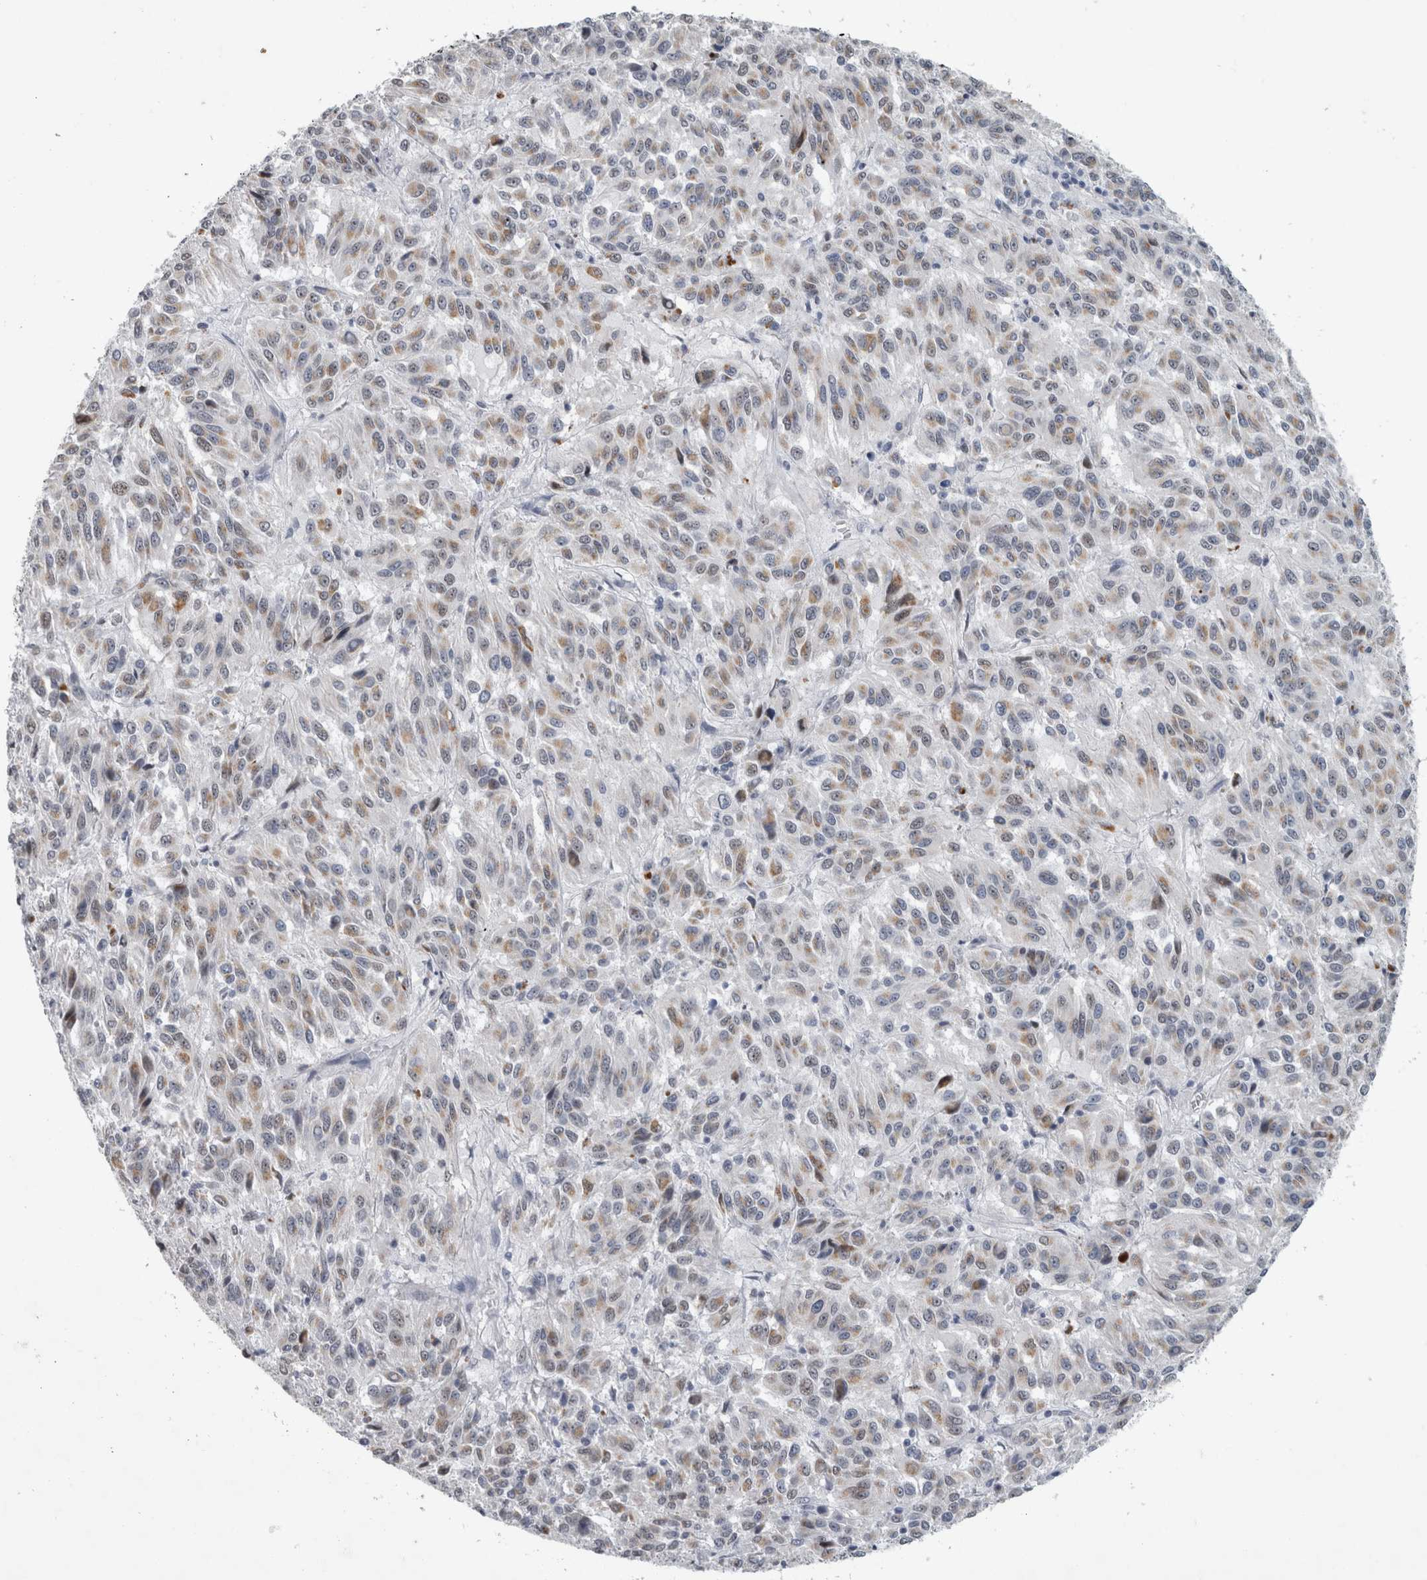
{"staining": {"intensity": "moderate", "quantity": "25%-75%", "location": "cytoplasmic/membranous"}, "tissue": "melanoma", "cell_type": "Tumor cells", "image_type": "cancer", "snomed": [{"axis": "morphology", "description": "Malignant melanoma, Metastatic site"}, {"axis": "topography", "description": "Lung"}], "caption": "An IHC image of neoplastic tissue is shown. Protein staining in brown labels moderate cytoplasmic/membranous positivity in malignant melanoma (metastatic site) within tumor cells.", "gene": "FXYD7", "patient": {"sex": "male", "age": 64}}